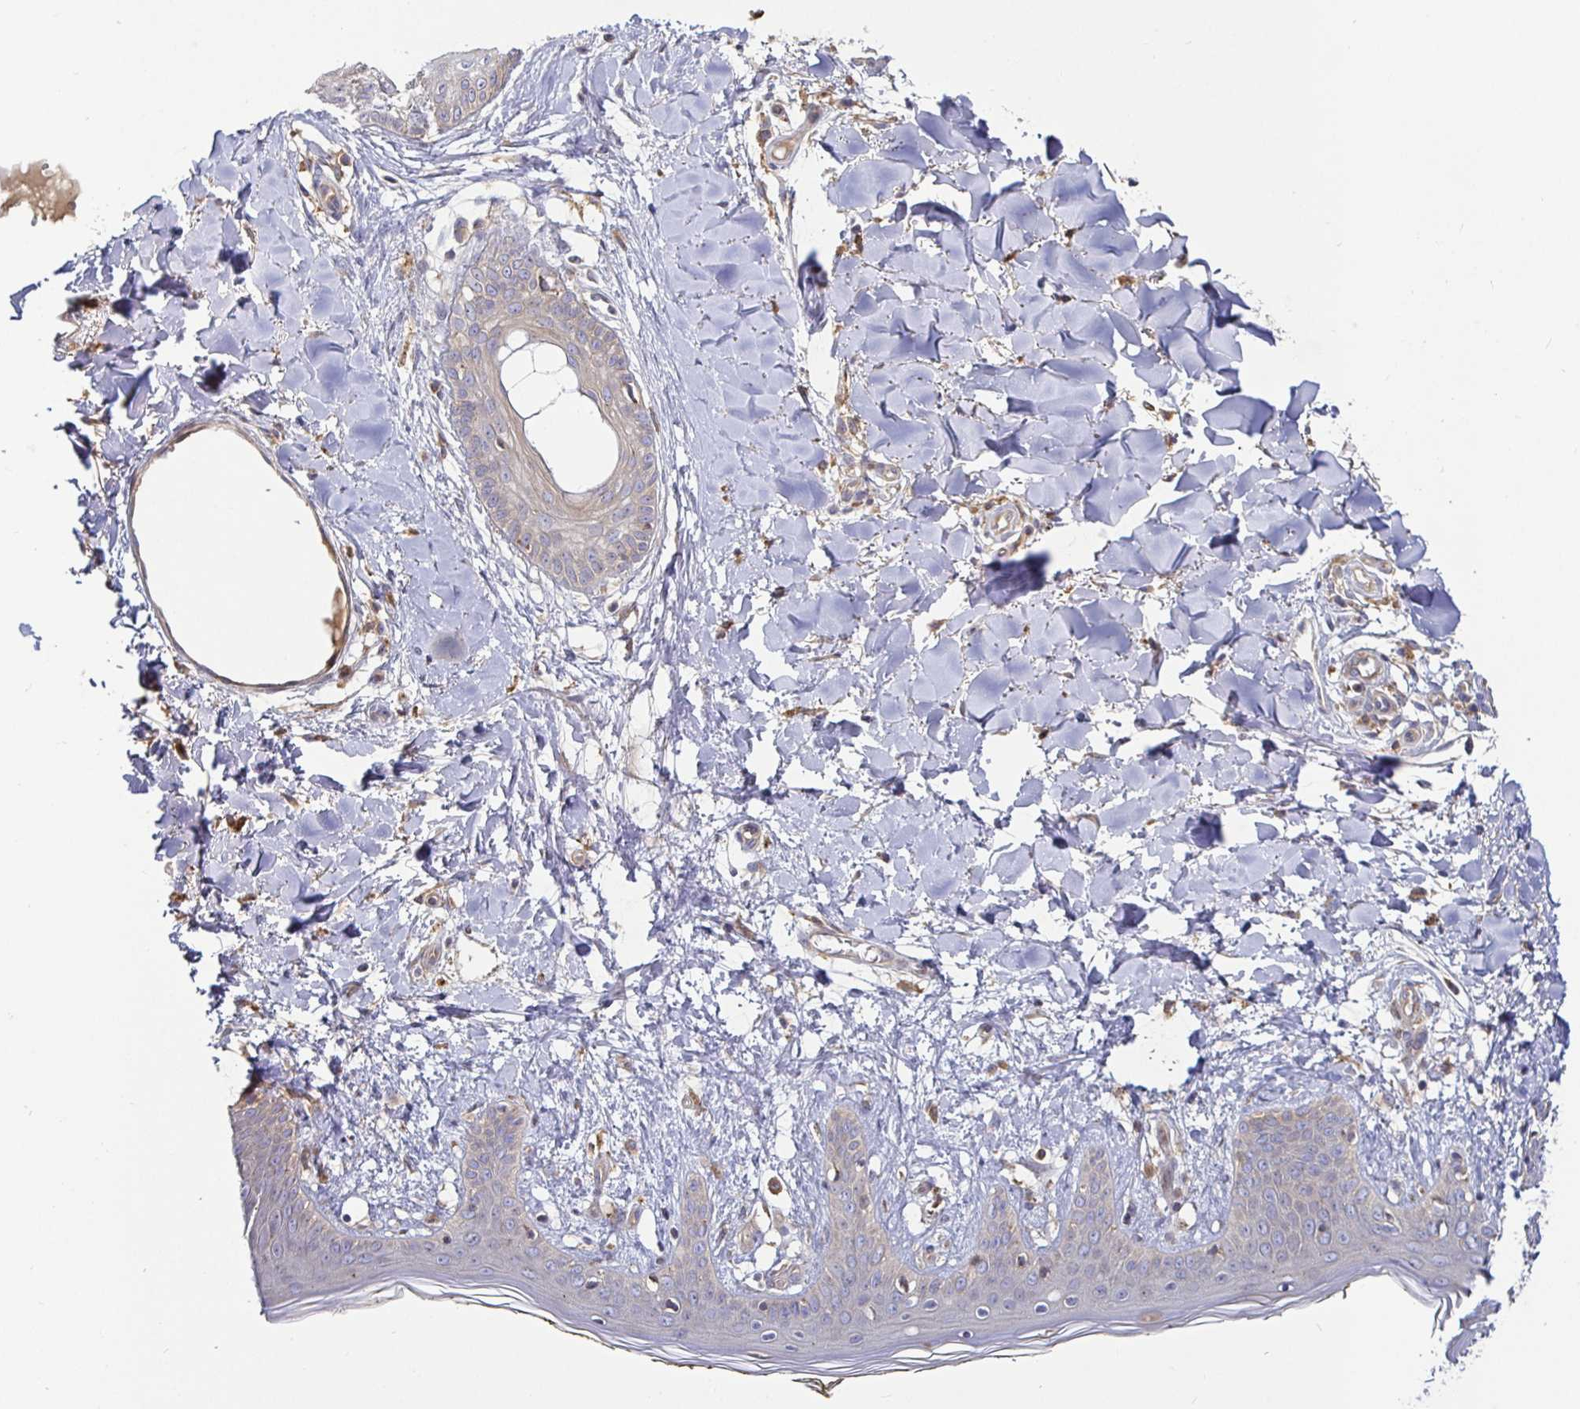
{"staining": {"intensity": "moderate", "quantity": "<25%", "location": "cytoplasmic/membranous"}, "tissue": "skin", "cell_type": "Fibroblasts", "image_type": "normal", "snomed": [{"axis": "morphology", "description": "Normal tissue, NOS"}, {"axis": "topography", "description": "Skin"}], "caption": "Brown immunohistochemical staining in normal human skin reveals moderate cytoplasmic/membranous staining in about <25% of fibroblasts. The staining was performed using DAB (3,3'-diaminobenzidine), with brown indicating positive protein expression. Nuclei are stained blue with hematoxylin.", "gene": "SNX8", "patient": {"sex": "female", "age": 34}}